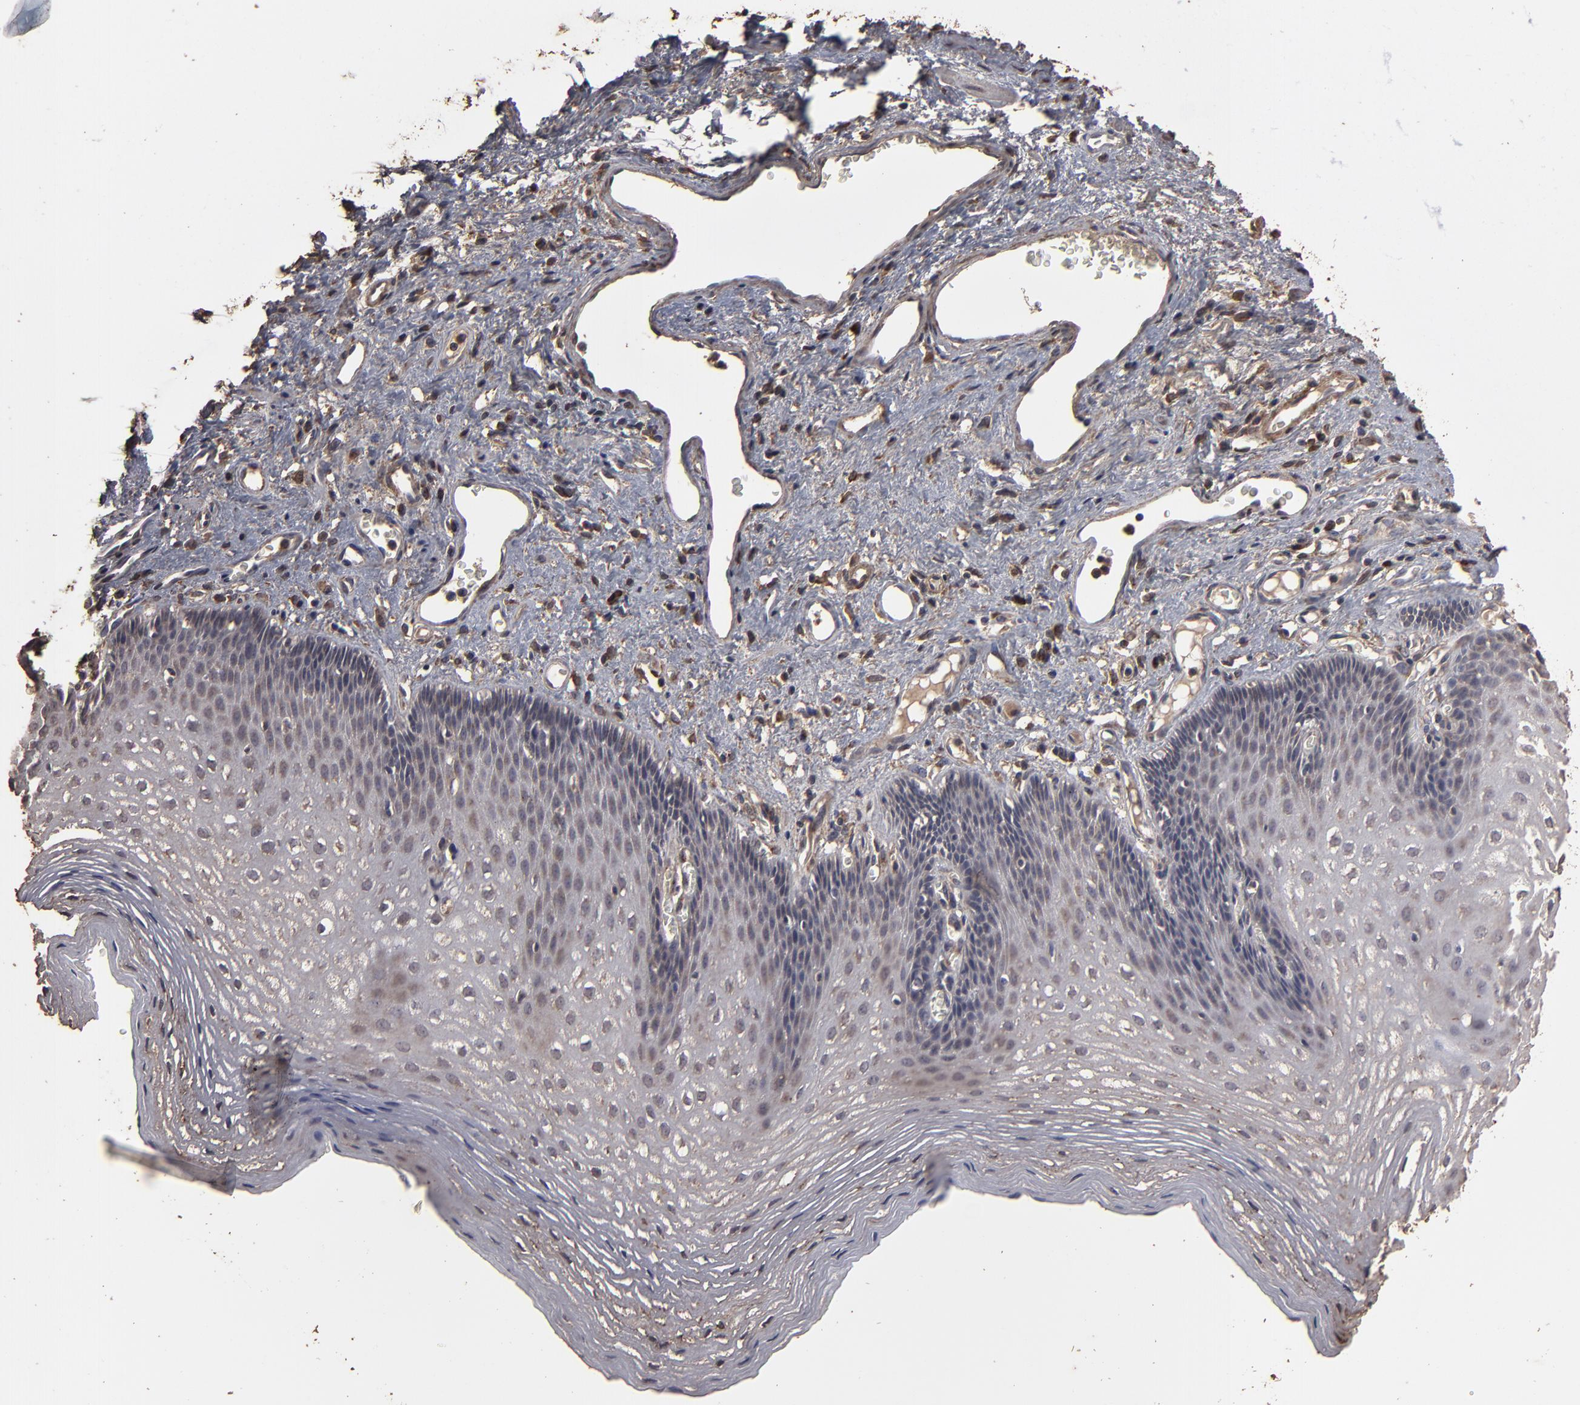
{"staining": {"intensity": "moderate", "quantity": "25%-75%", "location": "cytoplasmic/membranous"}, "tissue": "esophagus", "cell_type": "Squamous epithelial cells", "image_type": "normal", "snomed": [{"axis": "morphology", "description": "Normal tissue, NOS"}, {"axis": "topography", "description": "Esophagus"}], "caption": "Esophagus stained with DAB (3,3'-diaminobenzidine) immunohistochemistry (IHC) demonstrates medium levels of moderate cytoplasmic/membranous staining in approximately 25%-75% of squamous epithelial cells. Immunohistochemistry (ihc) stains the protein of interest in brown and the nuclei are stained blue.", "gene": "MMP2", "patient": {"sex": "female", "age": 70}}